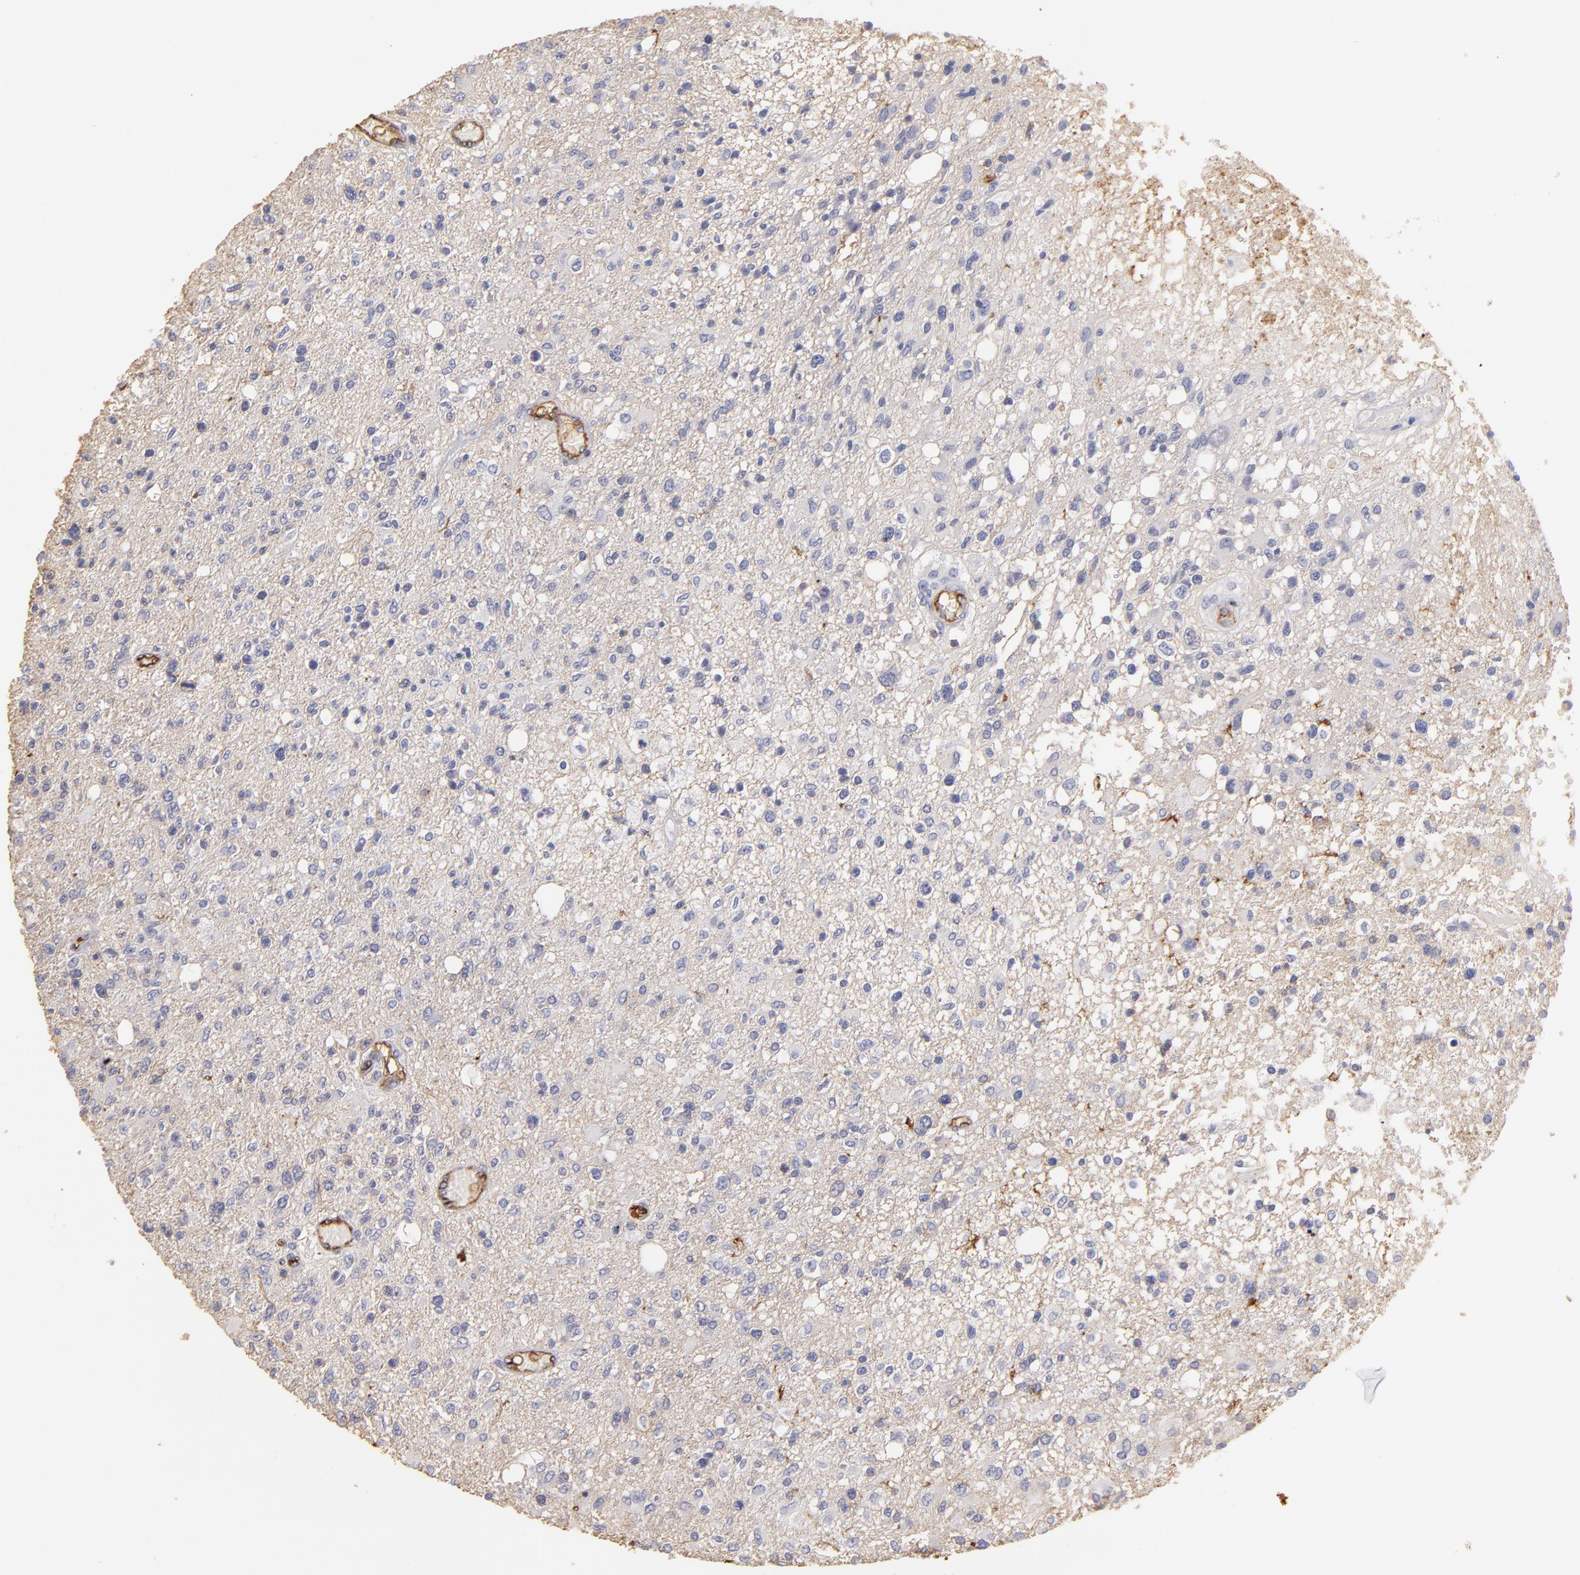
{"staining": {"intensity": "negative", "quantity": "none", "location": "none"}, "tissue": "glioma", "cell_type": "Tumor cells", "image_type": "cancer", "snomed": [{"axis": "morphology", "description": "Glioma, malignant, High grade"}, {"axis": "topography", "description": "Cerebral cortex"}], "caption": "The IHC image has no significant staining in tumor cells of malignant glioma (high-grade) tissue.", "gene": "ABCB1", "patient": {"sex": "male", "age": 76}}